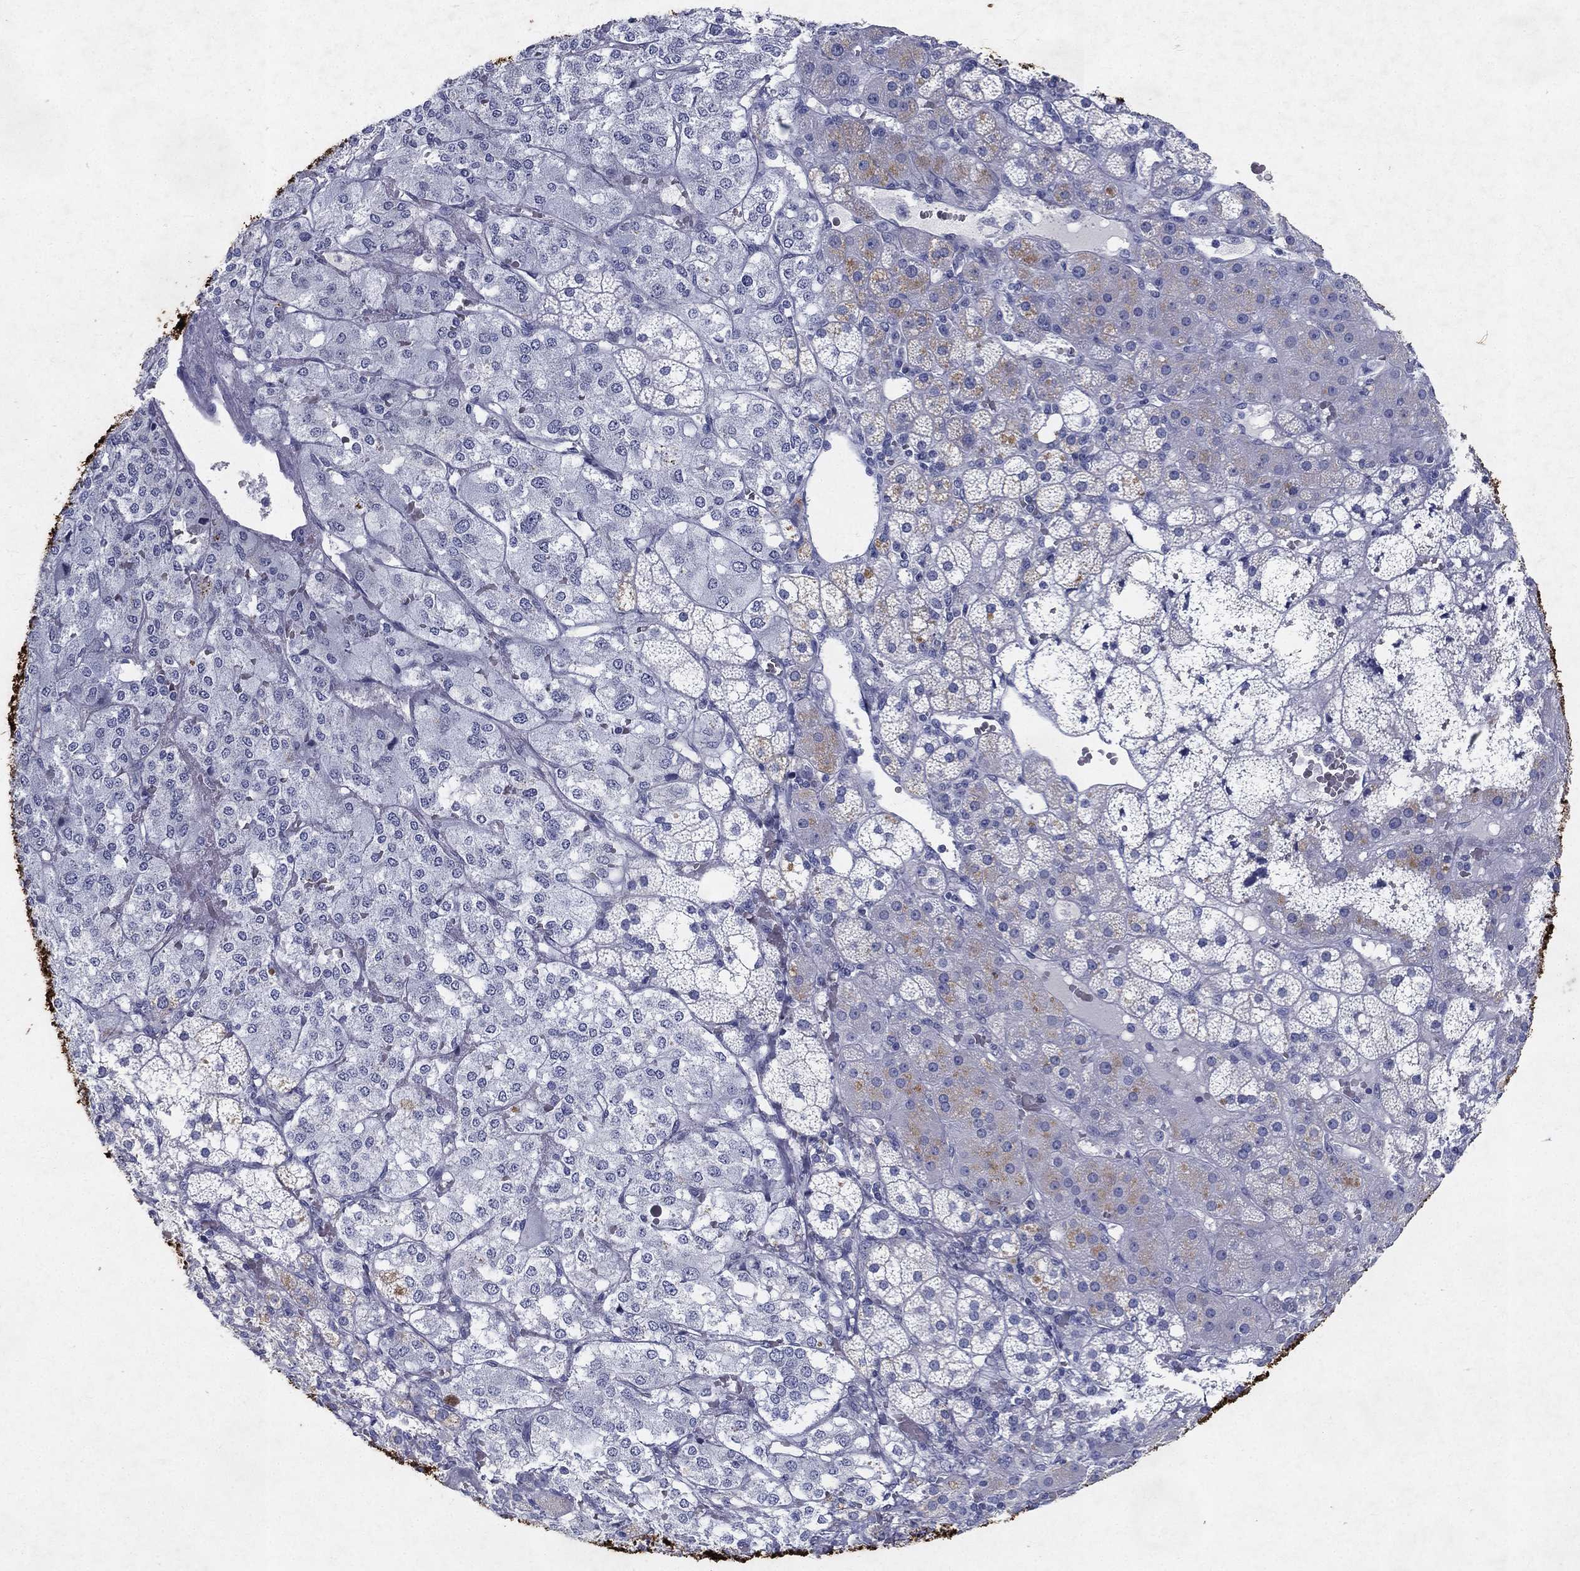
{"staining": {"intensity": "negative", "quantity": "none", "location": "none"}, "tissue": "adrenal gland", "cell_type": "Glandular cells", "image_type": "normal", "snomed": [{"axis": "morphology", "description": "Normal tissue, NOS"}, {"axis": "topography", "description": "Adrenal gland"}], "caption": "The micrograph shows no staining of glandular cells in benign adrenal gland. The staining is performed using DAB (3,3'-diaminobenzidine) brown chromogen with nuclei counter-stained in using hematoxylin.", "gene": "RGS13", "patient": {"sex": "male", "age": 53}}